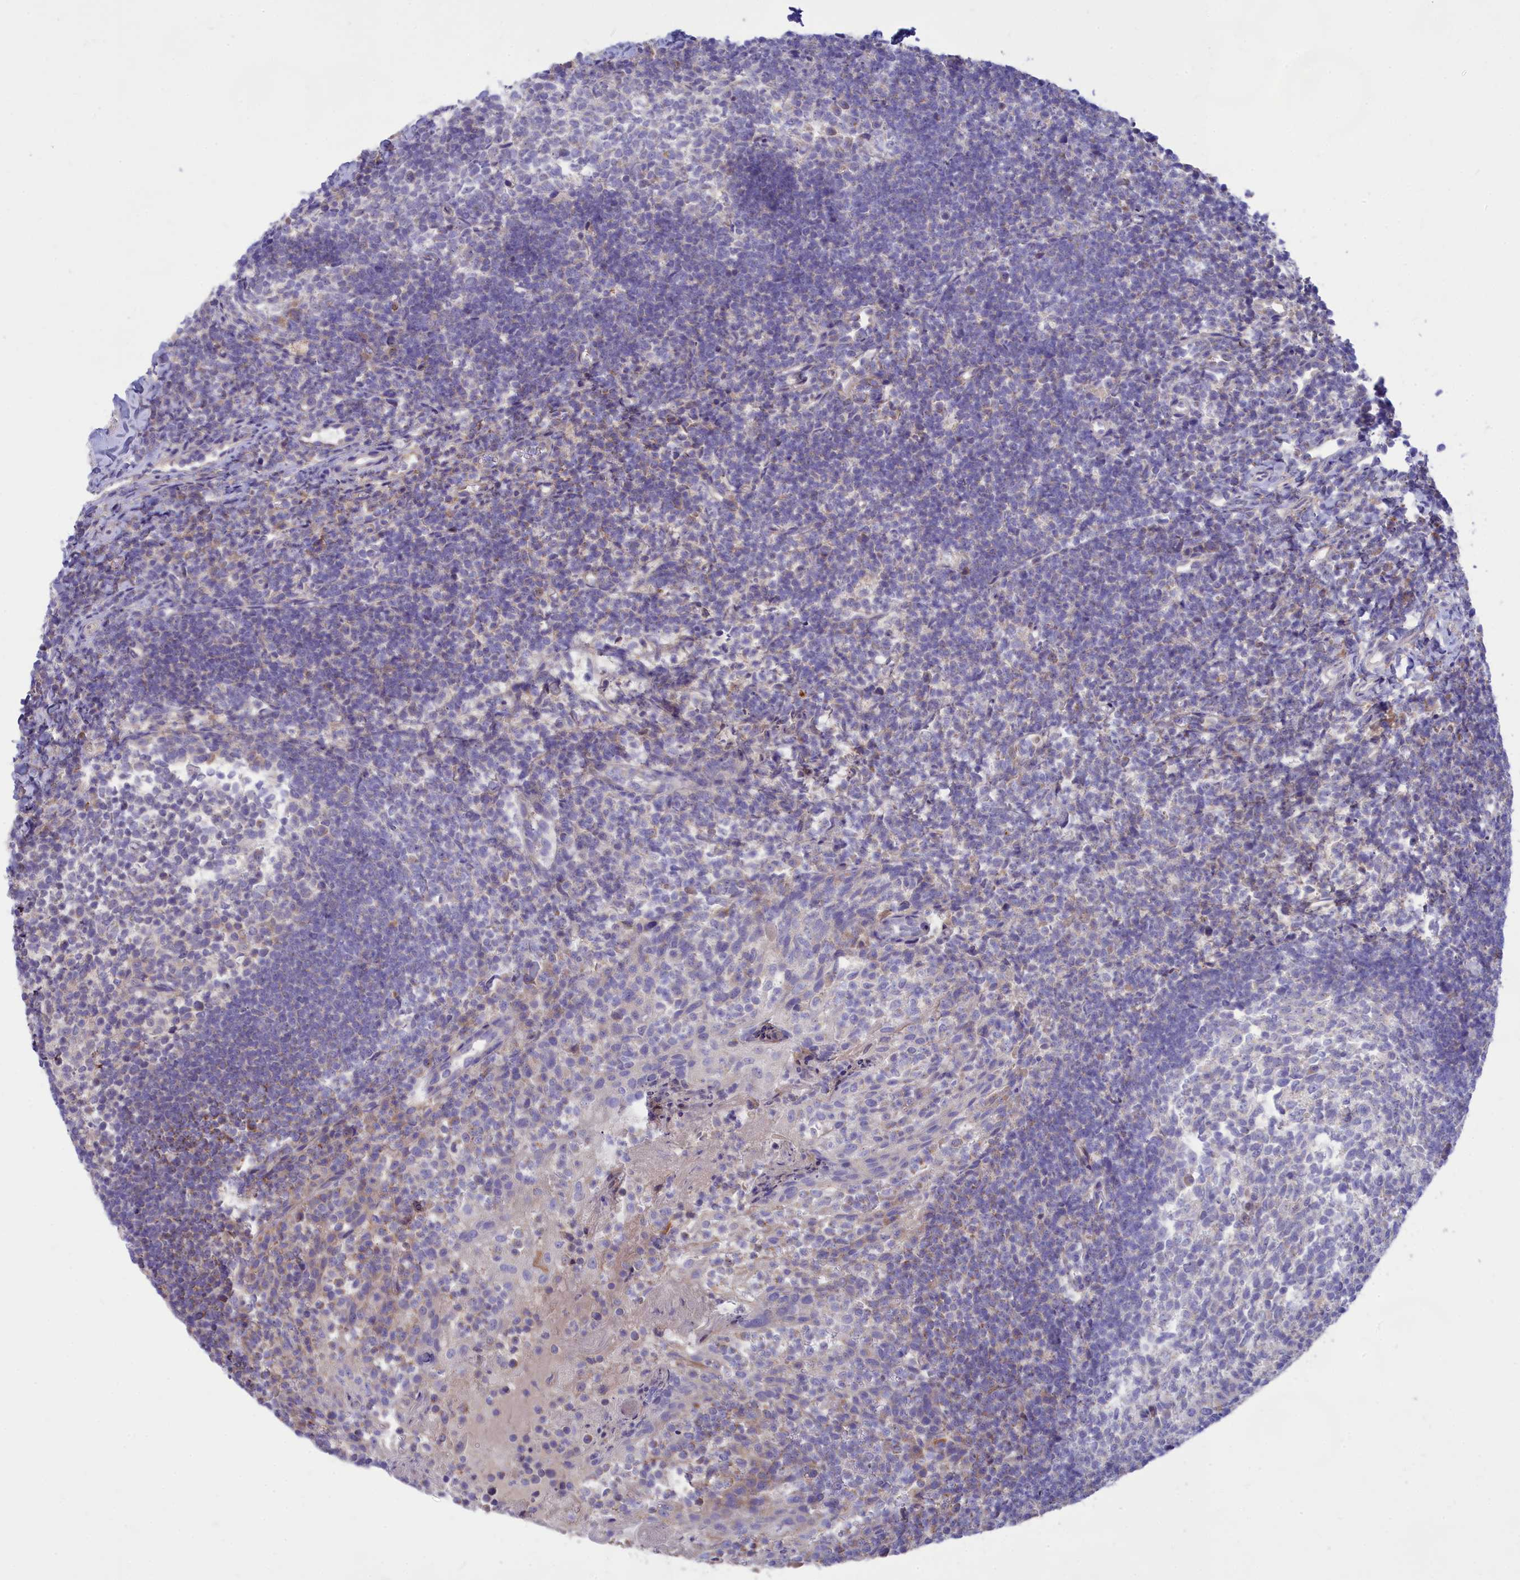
{"staining": {"intensity": "negative", "quantity": "none", "location": "none"}, "tissue": "tonsil", "cell_type": "Germinal center cells", "image_type": "normal", "snomed": [{"axis": "morphology", "description": "Normal tissue, NOS"}, {"axis": "topography", "description": "Tonsil"}], "caption": "Human tonsil stained for a protein using immunohistochemistry (IHC) shows no staining in germinal center cells.", "gene": "TMEM30B", "patient": {"sex": "female", "age": 10}}